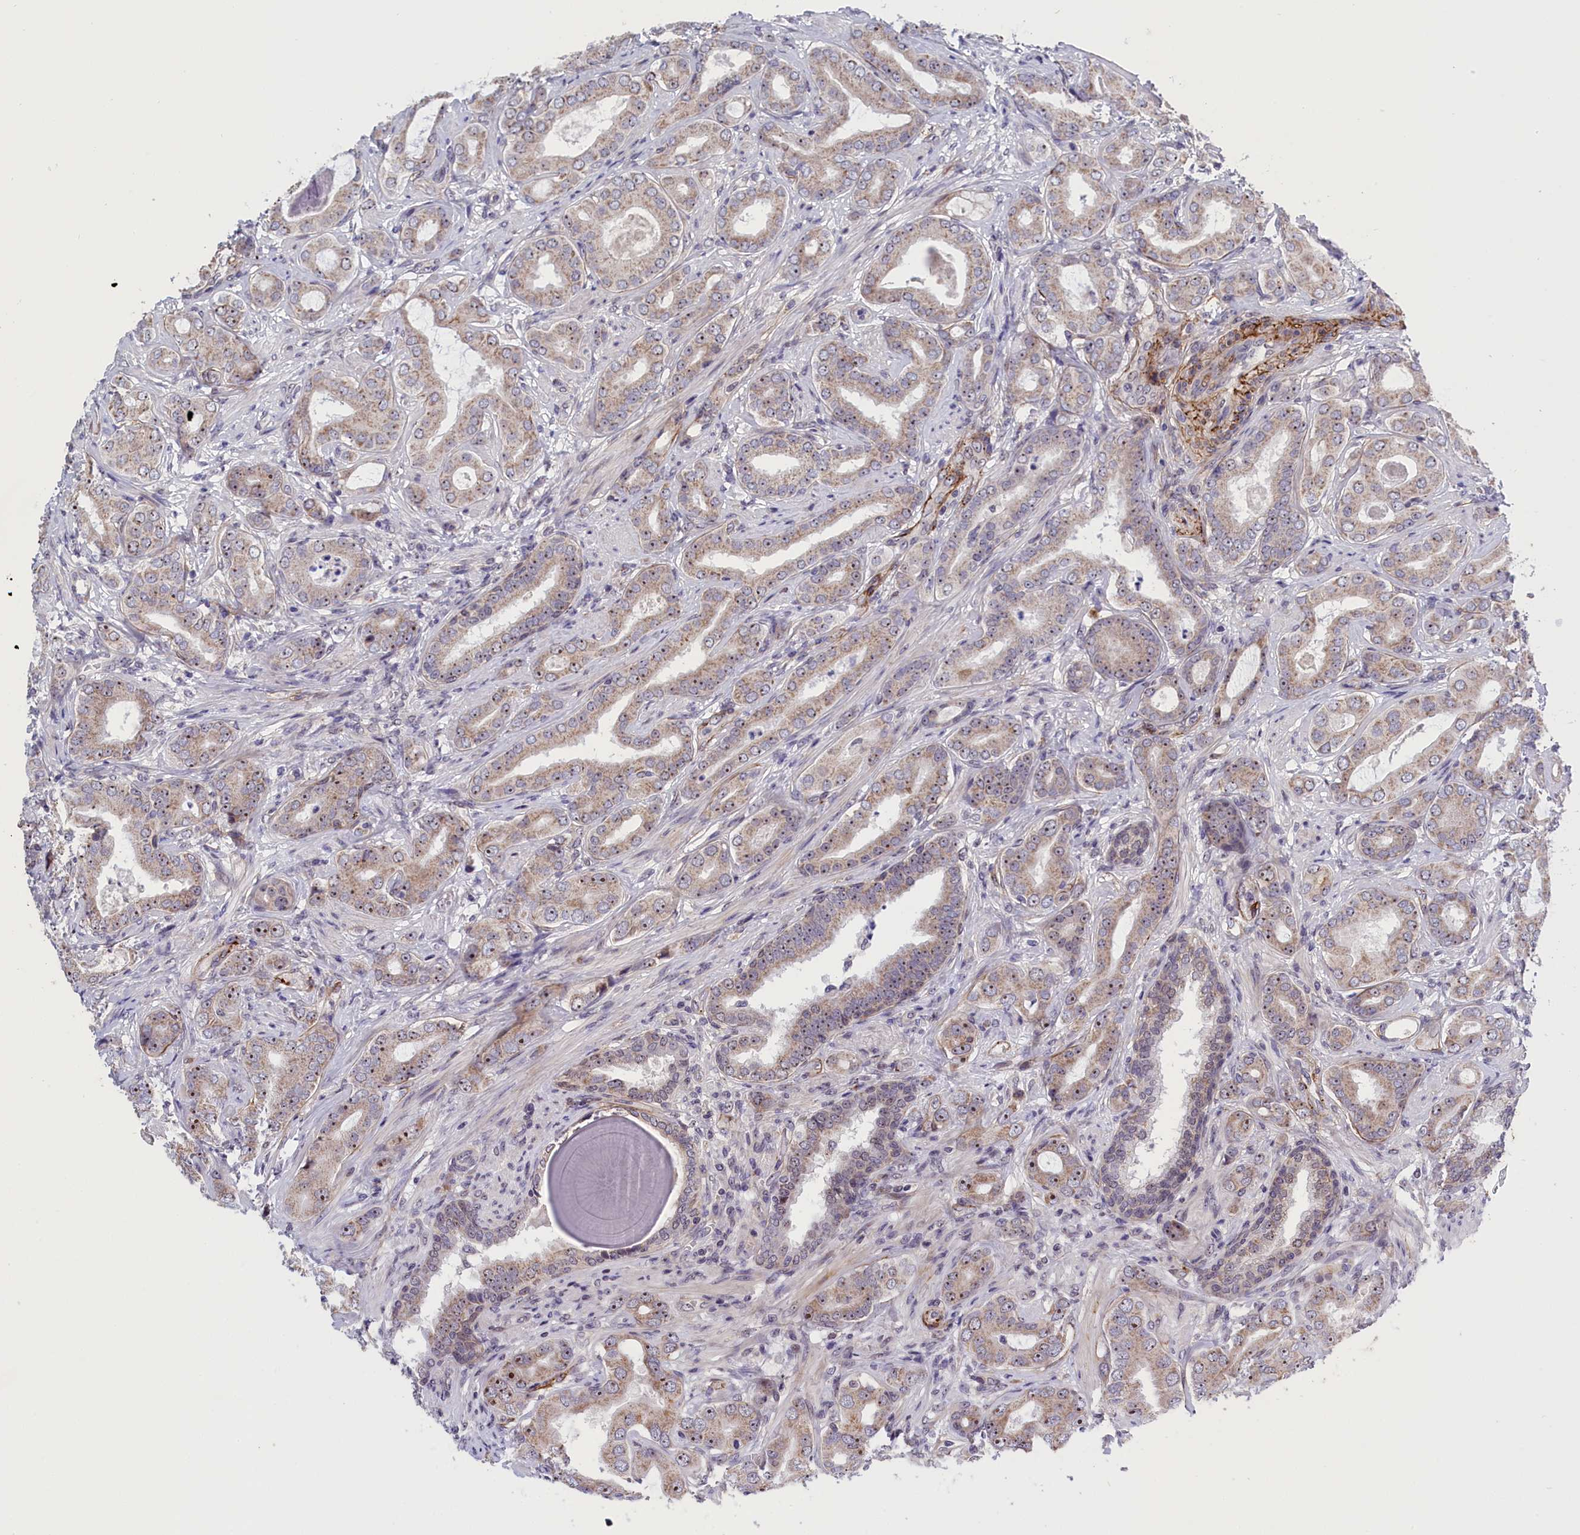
{"staining": {"intensity": "moderate", "quantity": "25%-75%", "location": "nuclear"}, "tissue": "prostate cancer", "cell_type": "Tumor cells", "image_type": "cancer", "snomed": [{"axis": "morphology", "description": "Adenocarcinoma, Low grade"}, {"axis": "topography", "description": "Prostate"}], "caption": "IHC micrograph of neoplastic tissue: prostate cancer (adenocarcinoma (low-grade)) stained using immunohistochemistry (IHC) demonstrates medium levels of moderate protein expression localized specifically in the nuclear of tumor cells, appearing as a nuclear brown color.", "gene": "PPAN", "patient": {"sex": "male", "age": 57}}